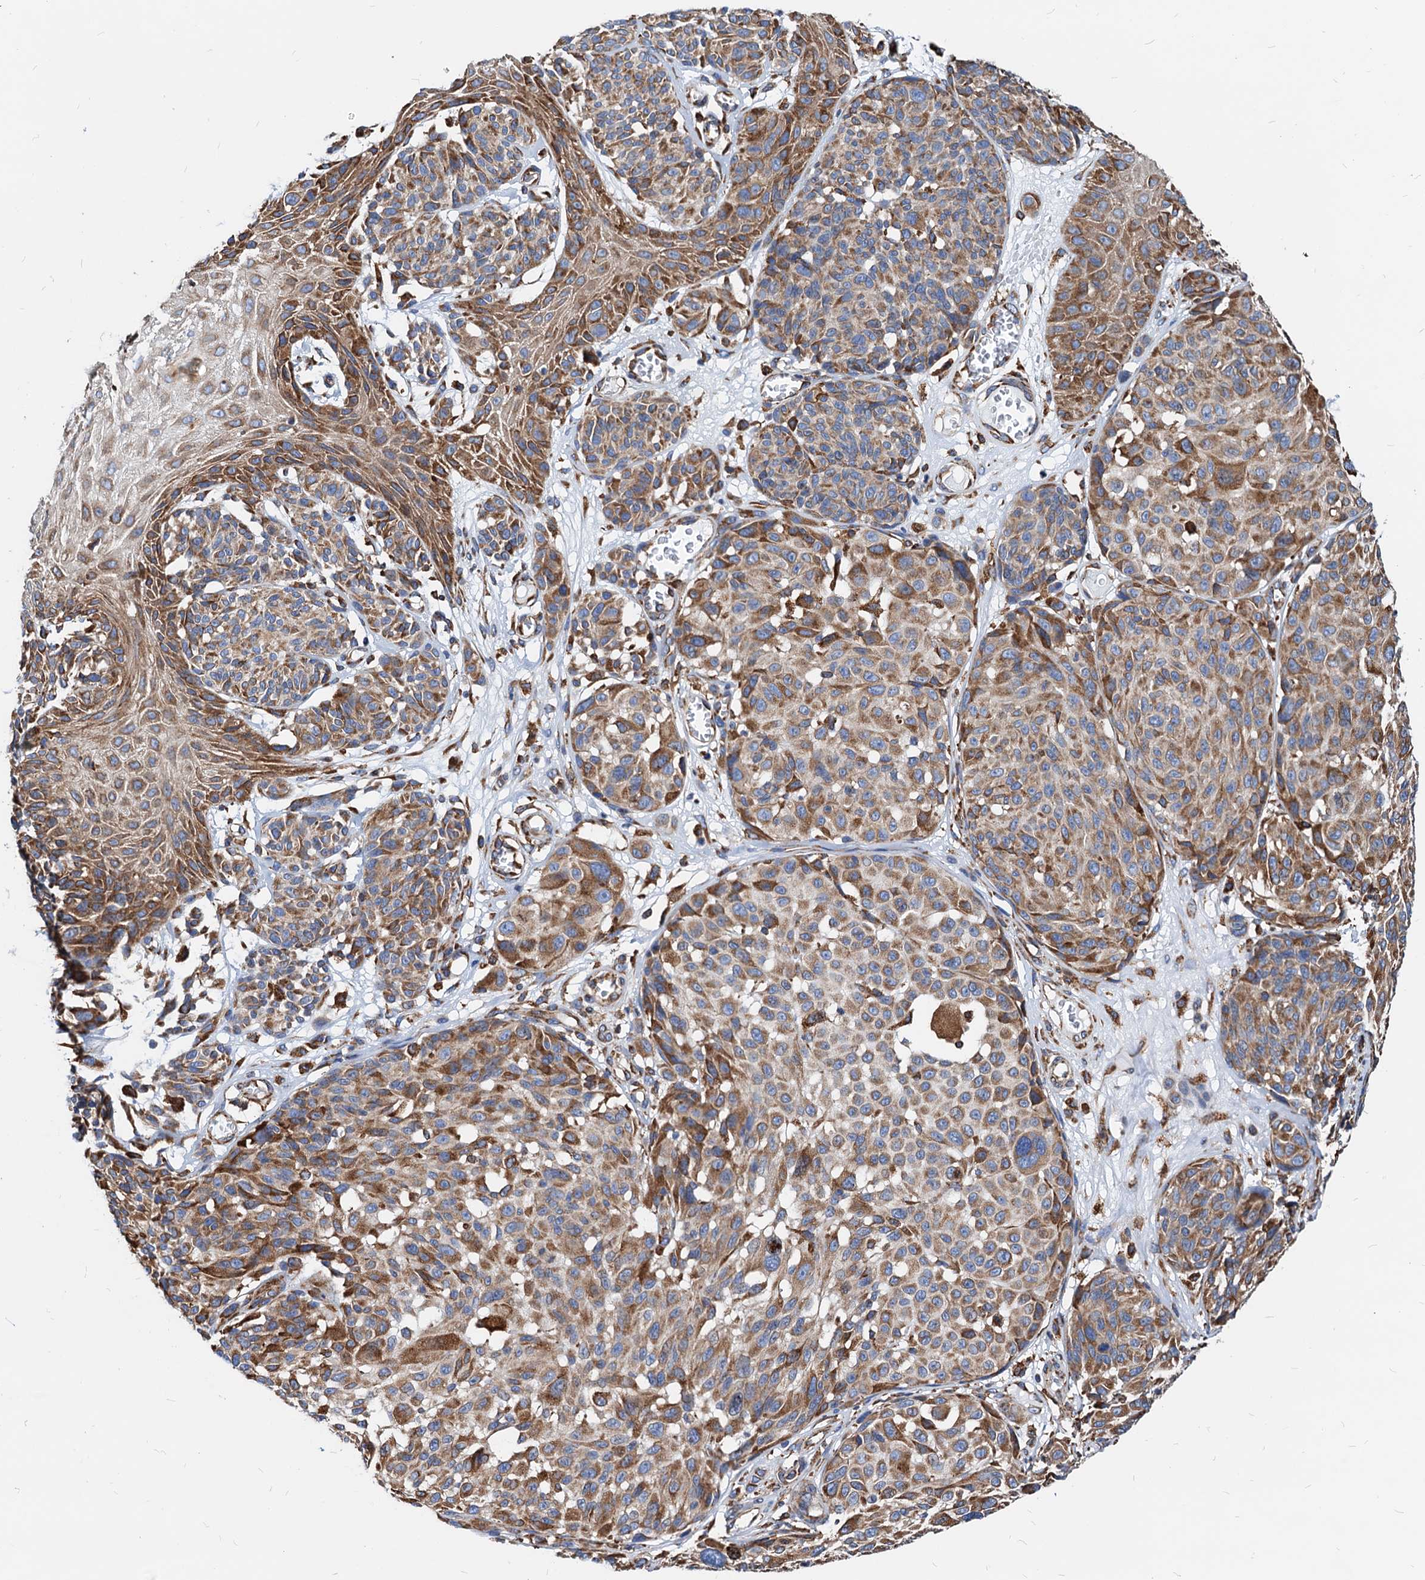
{"staining": {"intensity": "moderate", "quantity": ">75%", "location": "cytoplasmic/membranous"}, "tissue": "melanoma", "cell_type": "Tumor cells", "image_type": "cancer", "snomed": [{"axis": "morphology", "description": "Malignant melanoma, NOS"}, {"axis": "topography", "description": "Skin"}], "caption": "Immunohistochemistry photomicrograph of neoplastic tissue: human melanoma stained using IHC shows medium levels of moderate protein expression localized specifically in the cytoplasmic/membranous of tumor cells, appearing as a cytoplasmic/membranous brown color.", "gene": "HSPA5", "patient": {"sex": "male", "age": 83}}